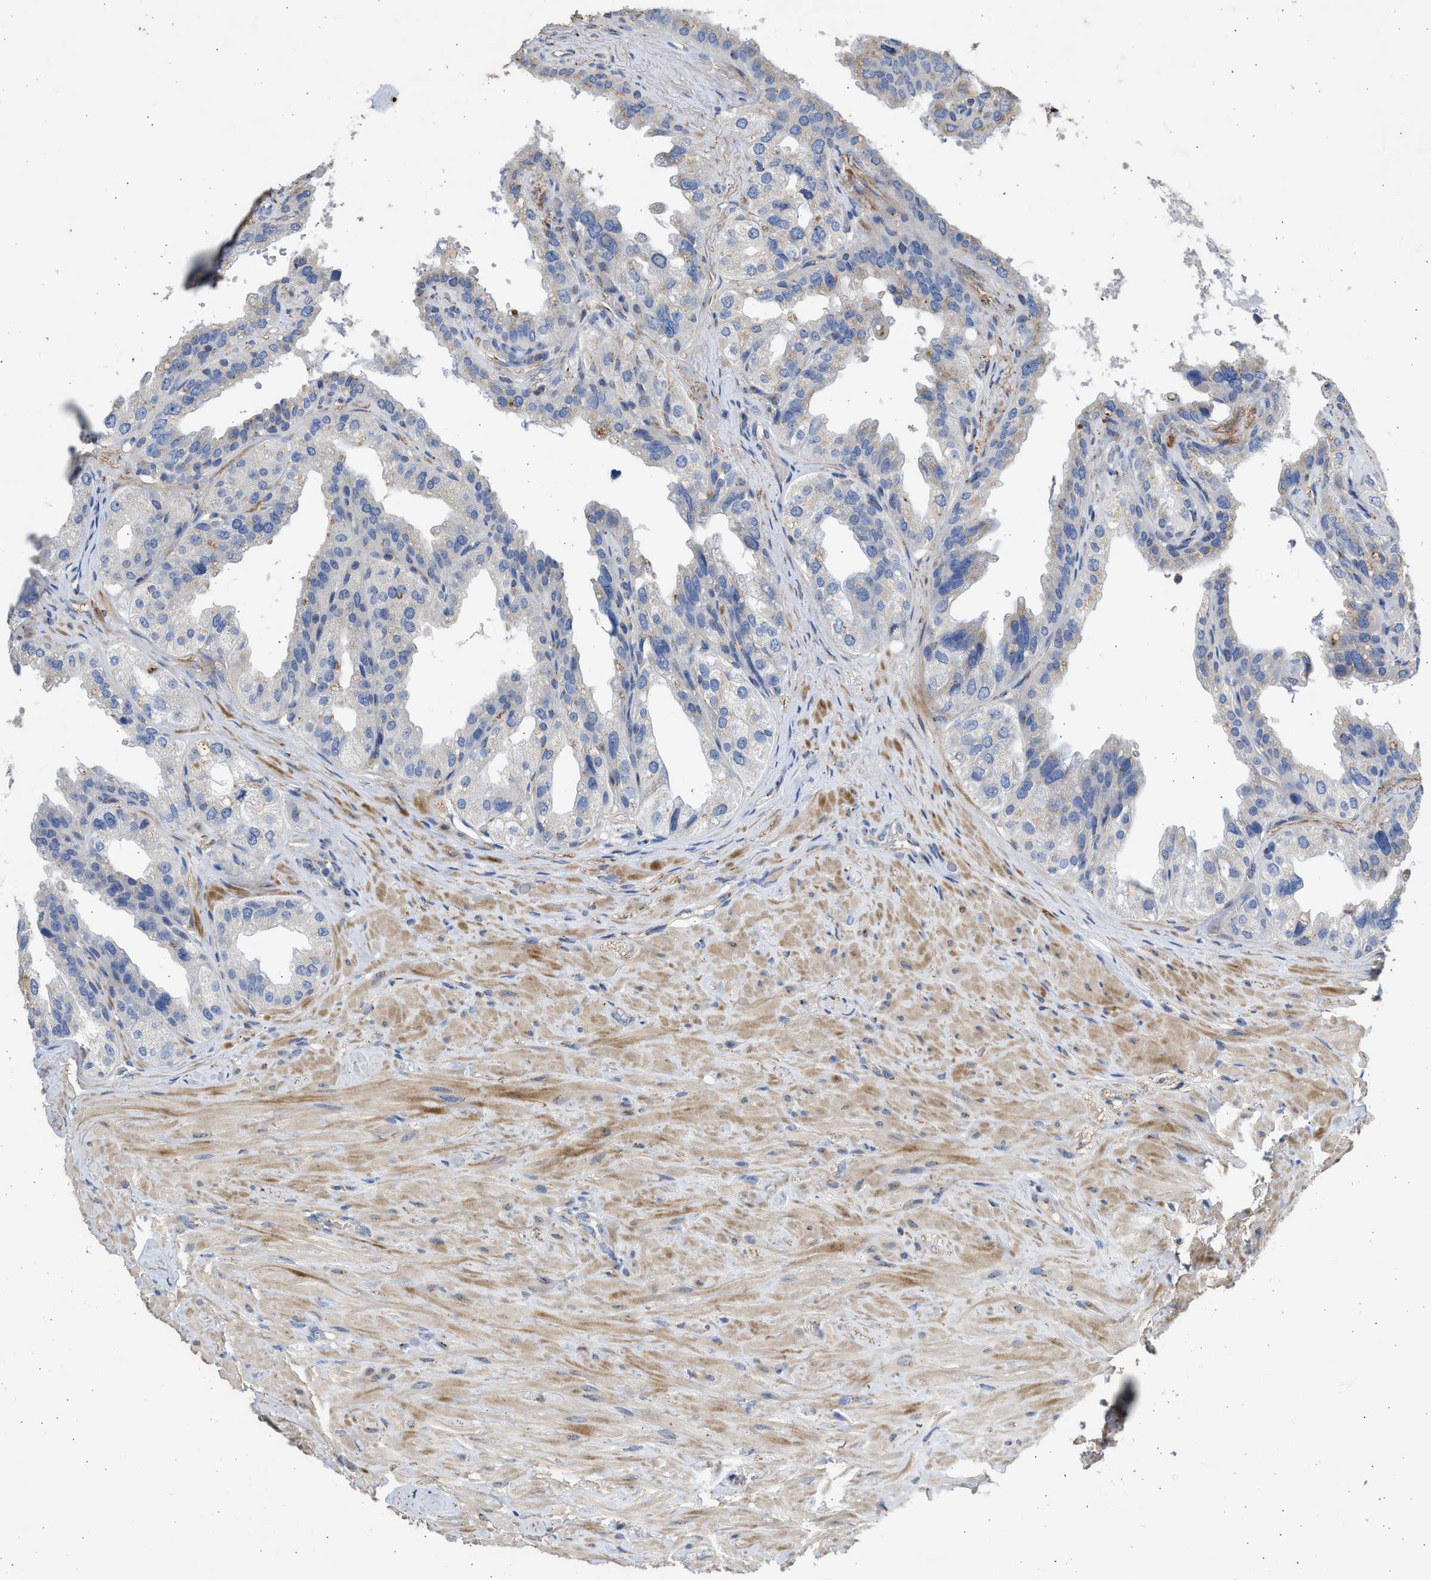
{"staining": {"intensity": "moderate", "quantity": "<25%", "location": "cytoplasmic/membranous"}, "tissue": "seminal vesicle", "cell_type": "Glandular cells", "image_type": "normal", "snomed": [{"axis": "morphology", "description": "Normal tissue, NOS"}, {"axis": "topography", "description": "Seminal veicle"}], "caption": "IHC of benign seminal vesicle reveals low levels of moderate cytoplasmic/membranous positivity in approximately <25% of glandular cells. The protein is stained brown, and the nuclei are stained in blue (DAB IHC with brightfield microscopy, high magnification).", "gene": "IPO8", "patient": {"sex": "male", "age": 68}}